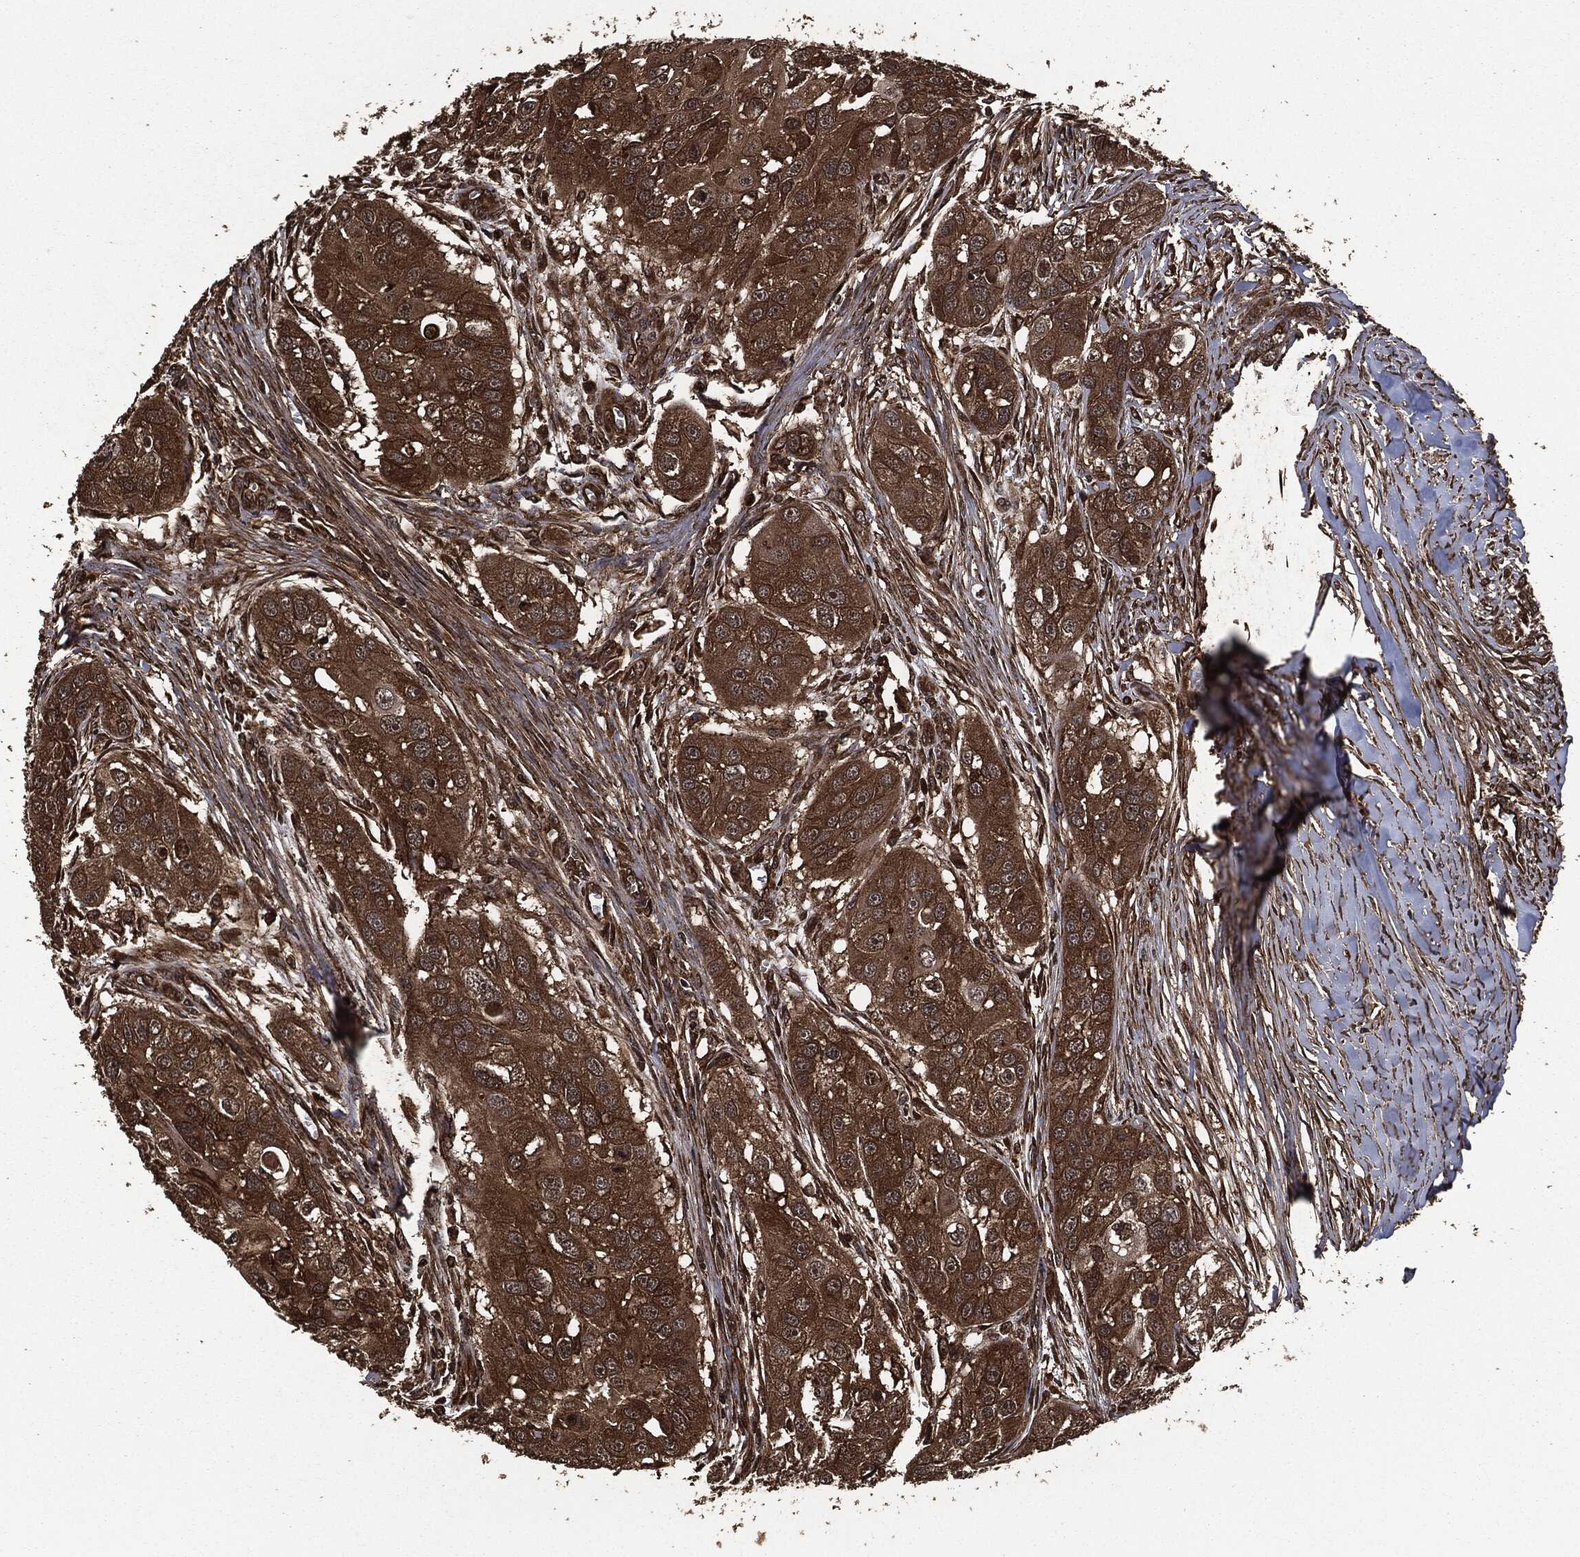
{"staining": {"intensity": "strong", "quantity": ">75%", "location": "cytoplasmic/membranous"}, "tissue": "head and neck cancer", "cell_type": "Tumor cells", "image_type": "cancer", "snomed": [{"axis": "morphology", "description": "Normal tissue, NOS"}, {"axis": "morphology", "description": "Squamous cell carcinoma, NOS"}, {"axis": "topography", "description": "Skeletal muscle"}, {"axis": "topography", "description": "Head-Neck"}], "caption": "An image showing strong cytoplasmic/membranous positivity in about >75% of tumor cells in head and neck cancer (squamous cell carcinoma), as visualized by brown immunohistochemical staining.", "gene": "HRAS", "patient": {"sex": "male", "age": 51}}